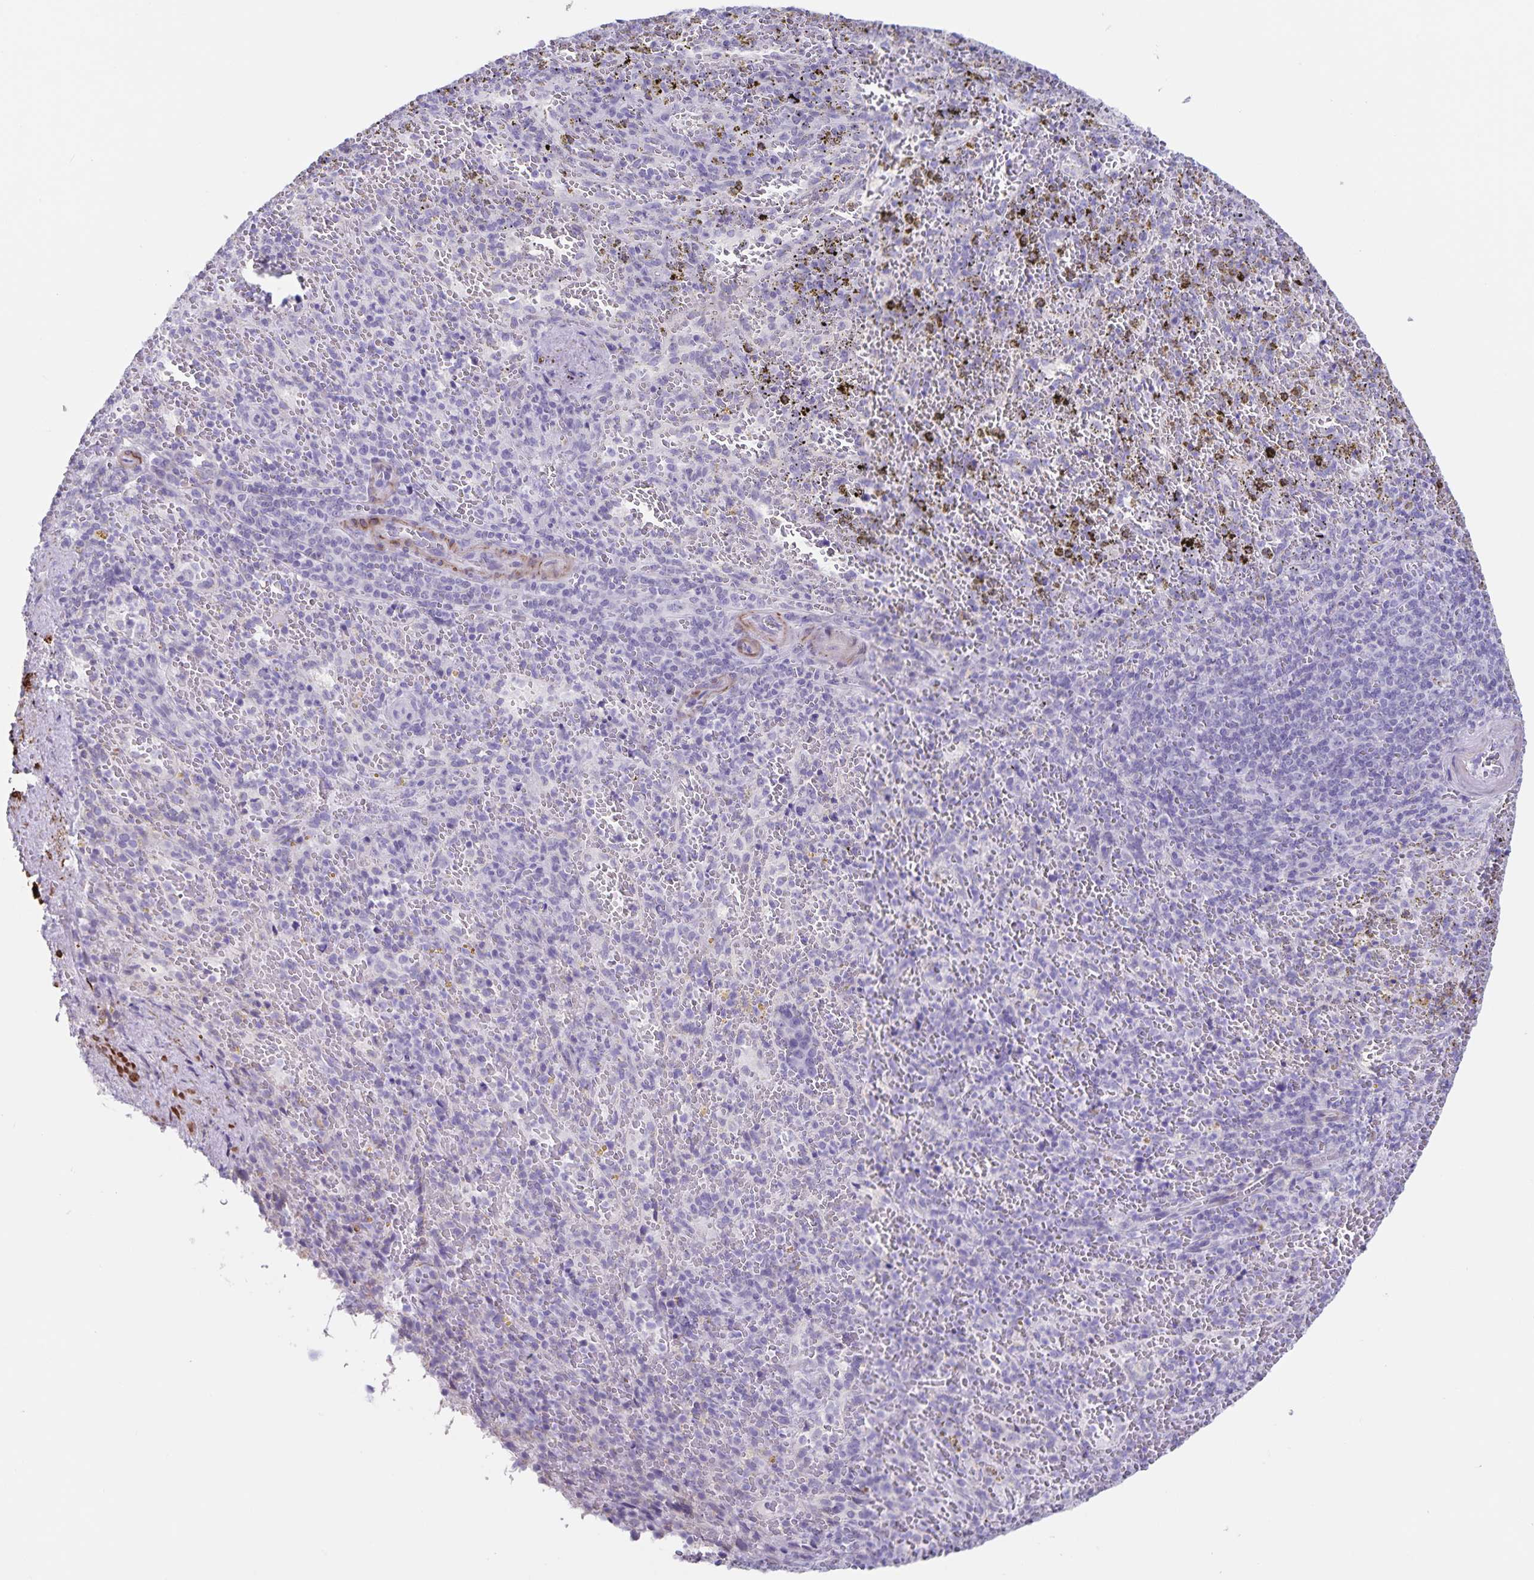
{"staining": {"intensity": "negative", "quantity": "none", "location": "none"}, "tissue": "spleen", "cell_type": "Cells in red pulp", "image_type": "normal", "snomed": [{"axis": "morphology", "description": "Normal tissue, NOS"}, {"axis": "topography", "description": "Spleen"}], "caption": "IHC of normal spleen demonstrates no expression in cells in red pulp. (DAB (3,3'-diaminobenzidine) immunohistochemistry, high magnification).", "gene": "SYNM", "patient": {"sex": "female", "age": 50}}